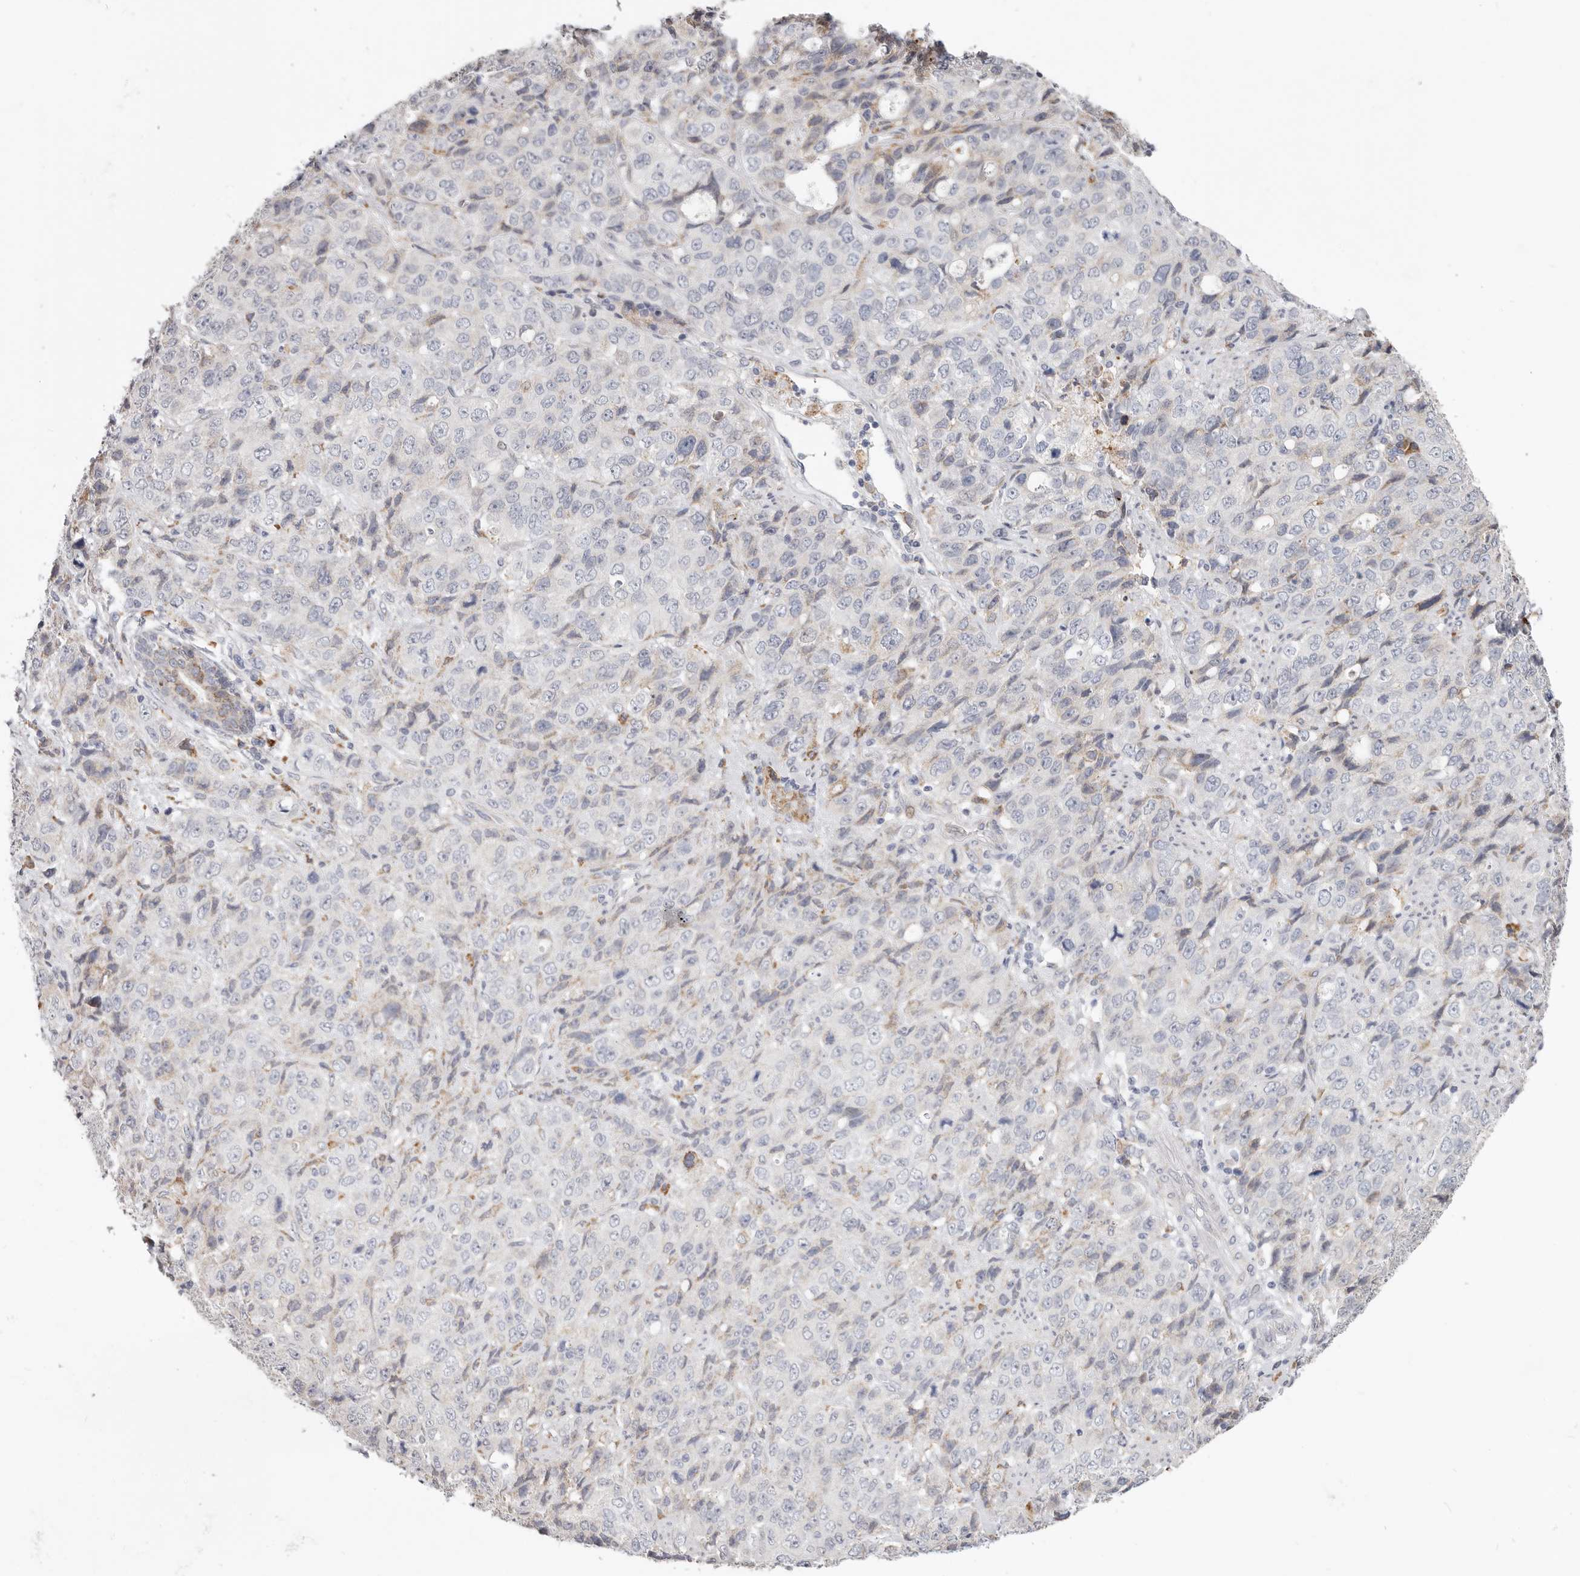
{"staining": {"intensity": "negative", "quantity": "none", "location": "none"}, "tissue": "stomach cancer", "cell_type": "Tumor cells", "image_type": "cancer", "snomed": [{"axis": "morphology", "description": "Adenocarcinoma, NOS"}, {"axis": "topography", "description": "Stomach"}], "caption": "A high-resolution image shows immunohistochemistry (IHC) staining of stomach adenocarcinoma, which demonstrates no significant positivity in tumor cells.", "gene": "IL32", "patient": {"sex": "male", "age": 48}}